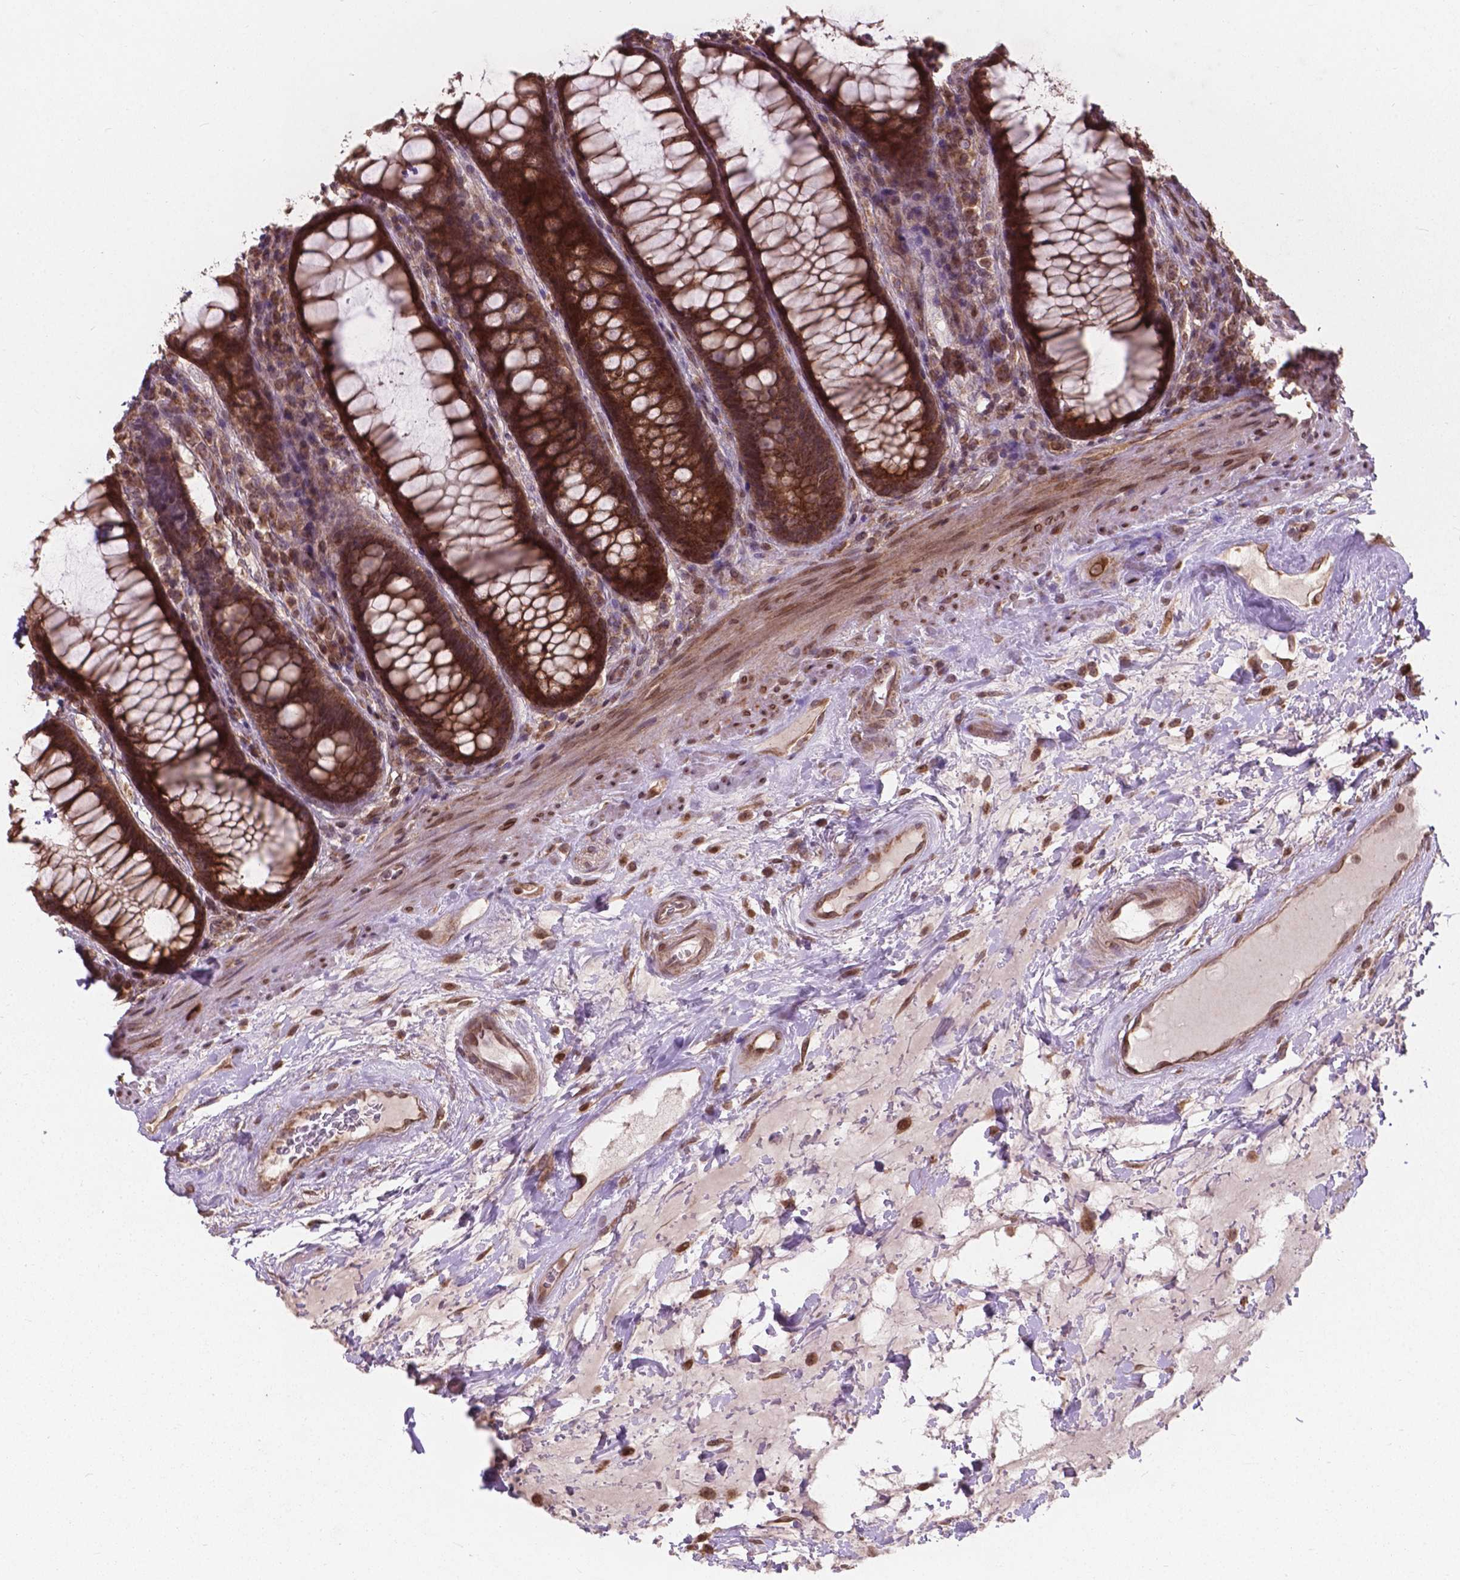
{"staining": {"intensity": "strong", "quantity": ">75%", "location": "cytoplasmic/membranous"}, "tissue": "rectum", "cell_type": "Glandular cells", "image_type": "normal", "snomed": [{"axis": "morphology", "description": "Normal tissue, NOS"}, {"axis": "topography", "description": "Rectum"}], "caption": "IHC (DAB) staining of benign rectum exhibits strong cytoplasmic/membranous protein positivity in about >75% of glandular cells.", "gene": "MRPL33", "patient": {"sex": "male", "age": 72}}